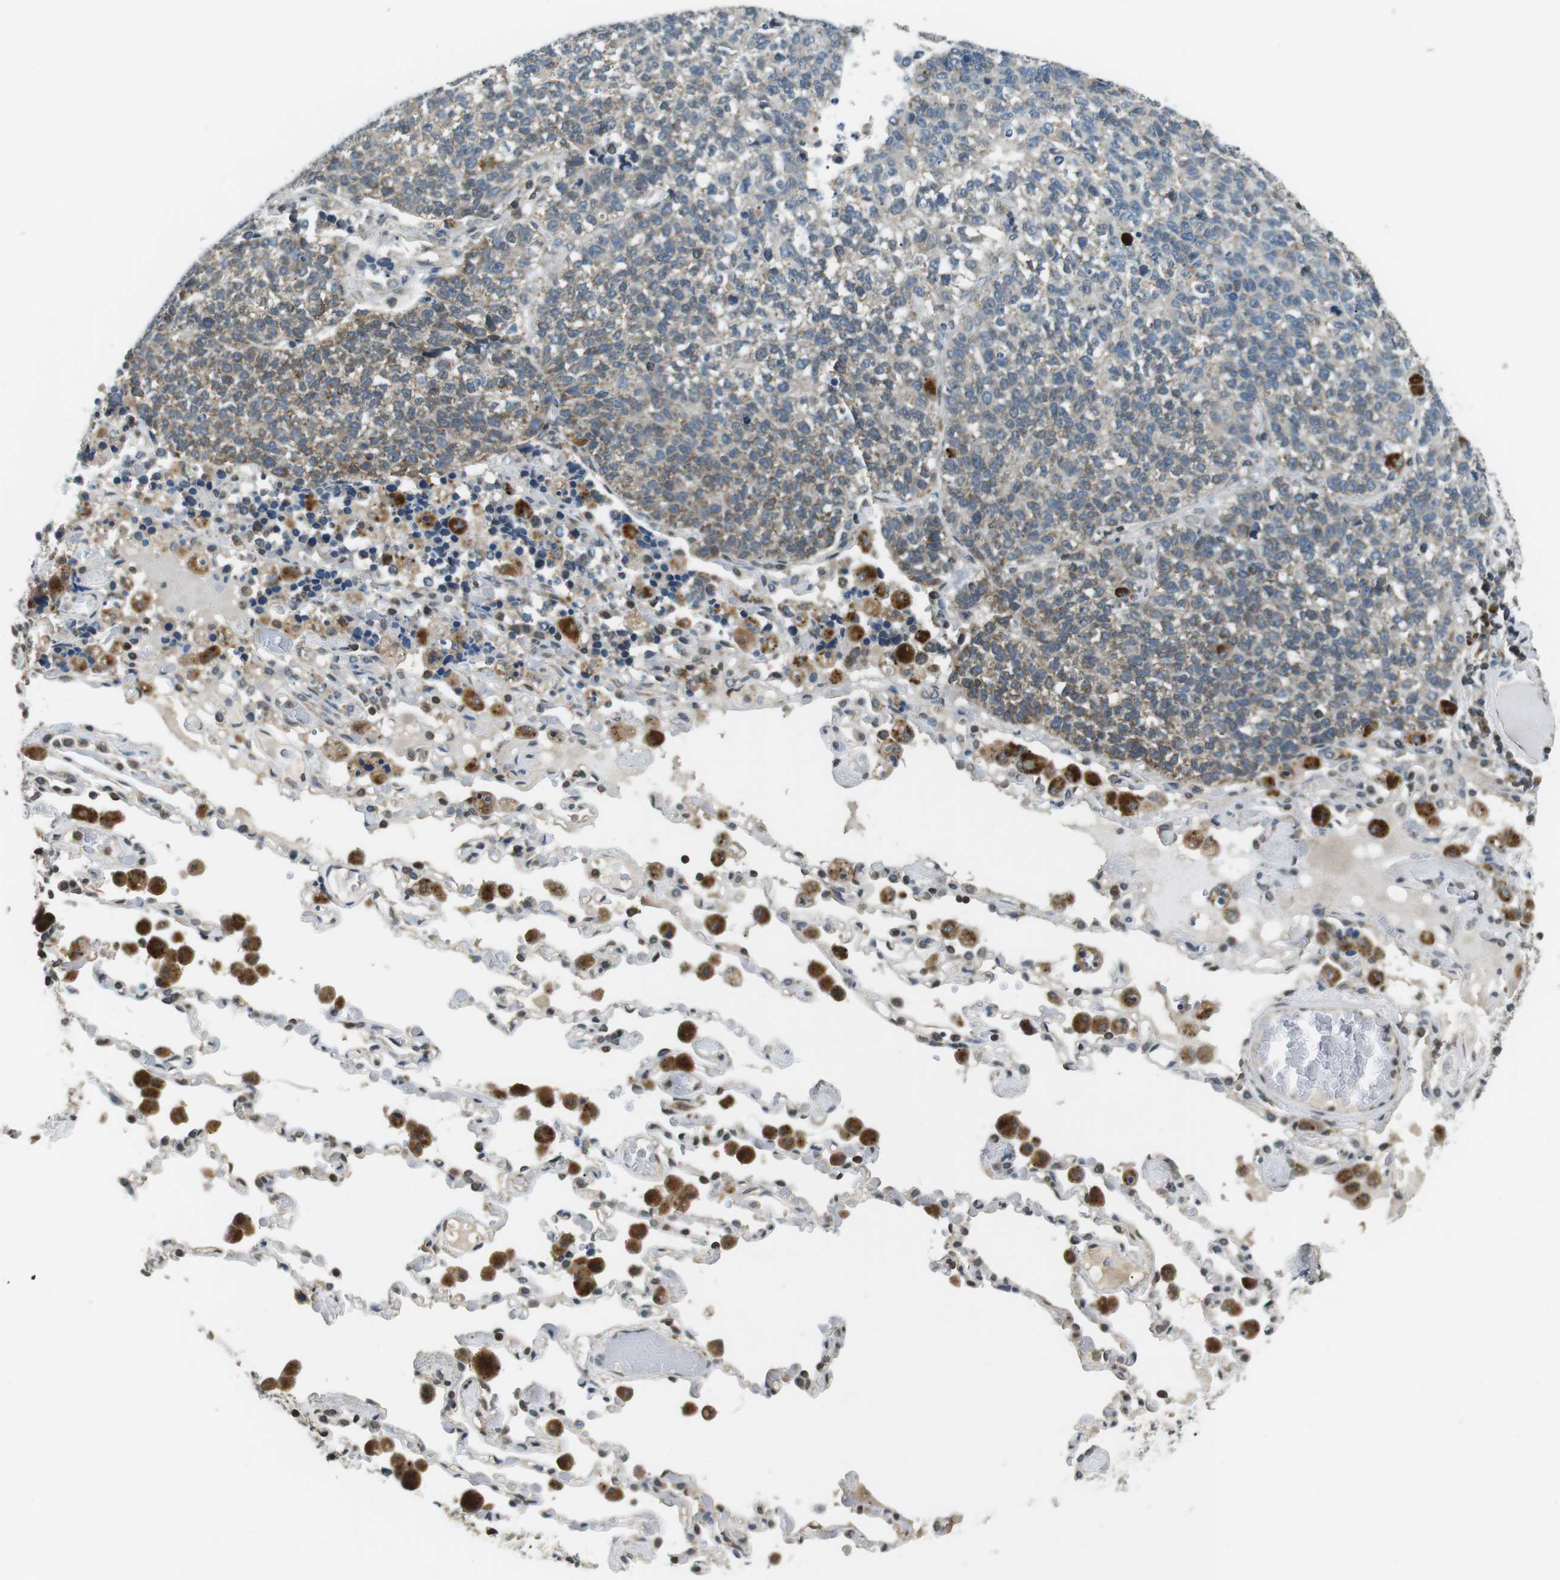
{"staining": {"intensity": "negative", "quantity": "none", "location": "none"}, "tissue": "lung cancer", "cell_type": "Tumor cells", "image_type": "cancer", "snomed": [{"axis": "morphology", "description": "Adenocarcinoma, NOS"}, {"axis": "topography", "description": "Lung"}], "caption": "Immunohistochemistry (IHC) of lung cancer exhibits no expression in tumor cells.", "gene": "TMX4", "patient": {"sex": "male", "age": 49}}